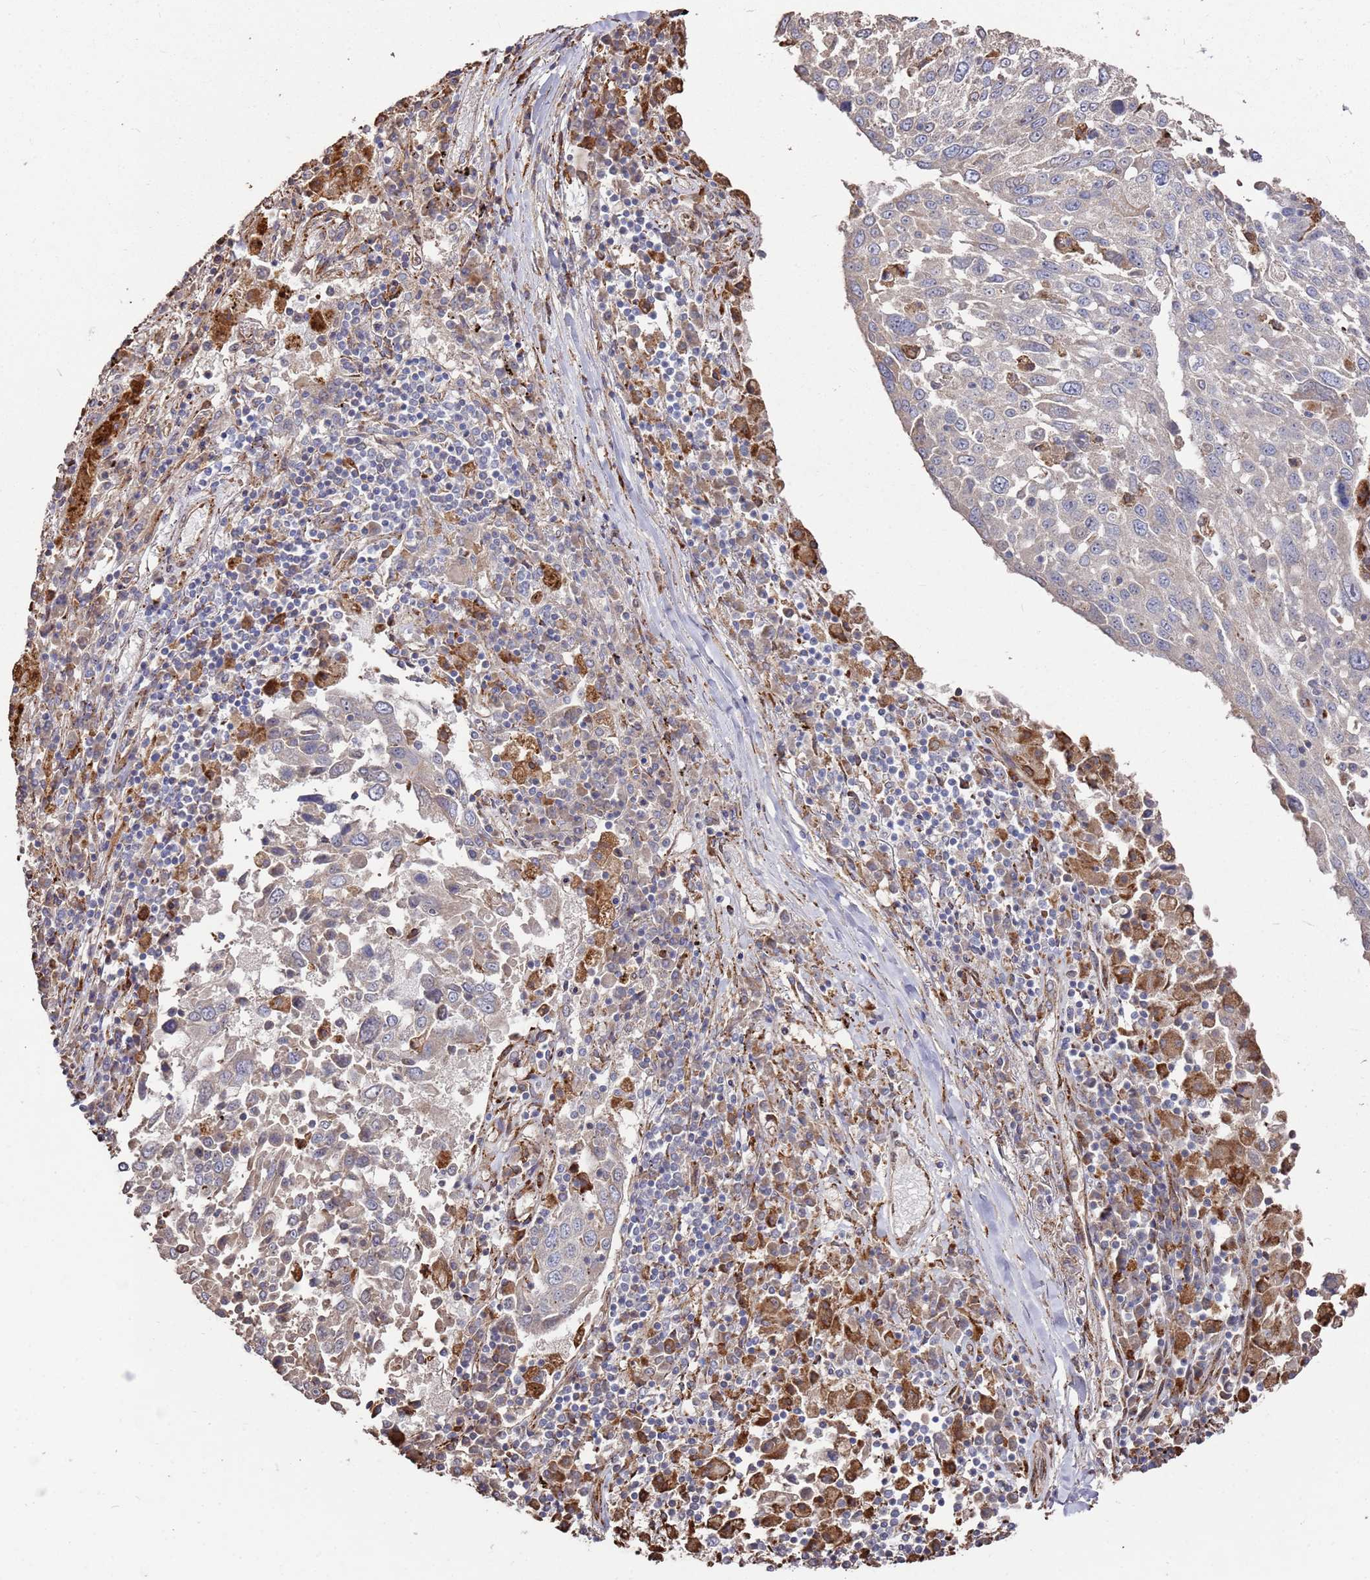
{"staining": {"intensity": "negative", "quantity": "none", "location": "none"}, "tissue": "lung cancer", "cell_type": "Tumor cells", "image_type": "cancer", "snomed": [{"axis": "morphology", "description": "Squamous cell carcinoma, NOS"}, {"axis": "topography", "description": "Lung"}], "caption": "Protein analysis of lung squamous cell carcinoma displays no significant expression in tumor cells. (IHC, brightfield microscopy, high magnification).", "gene": "LACC1", "patient": {"sex": "male", "age": 65}}